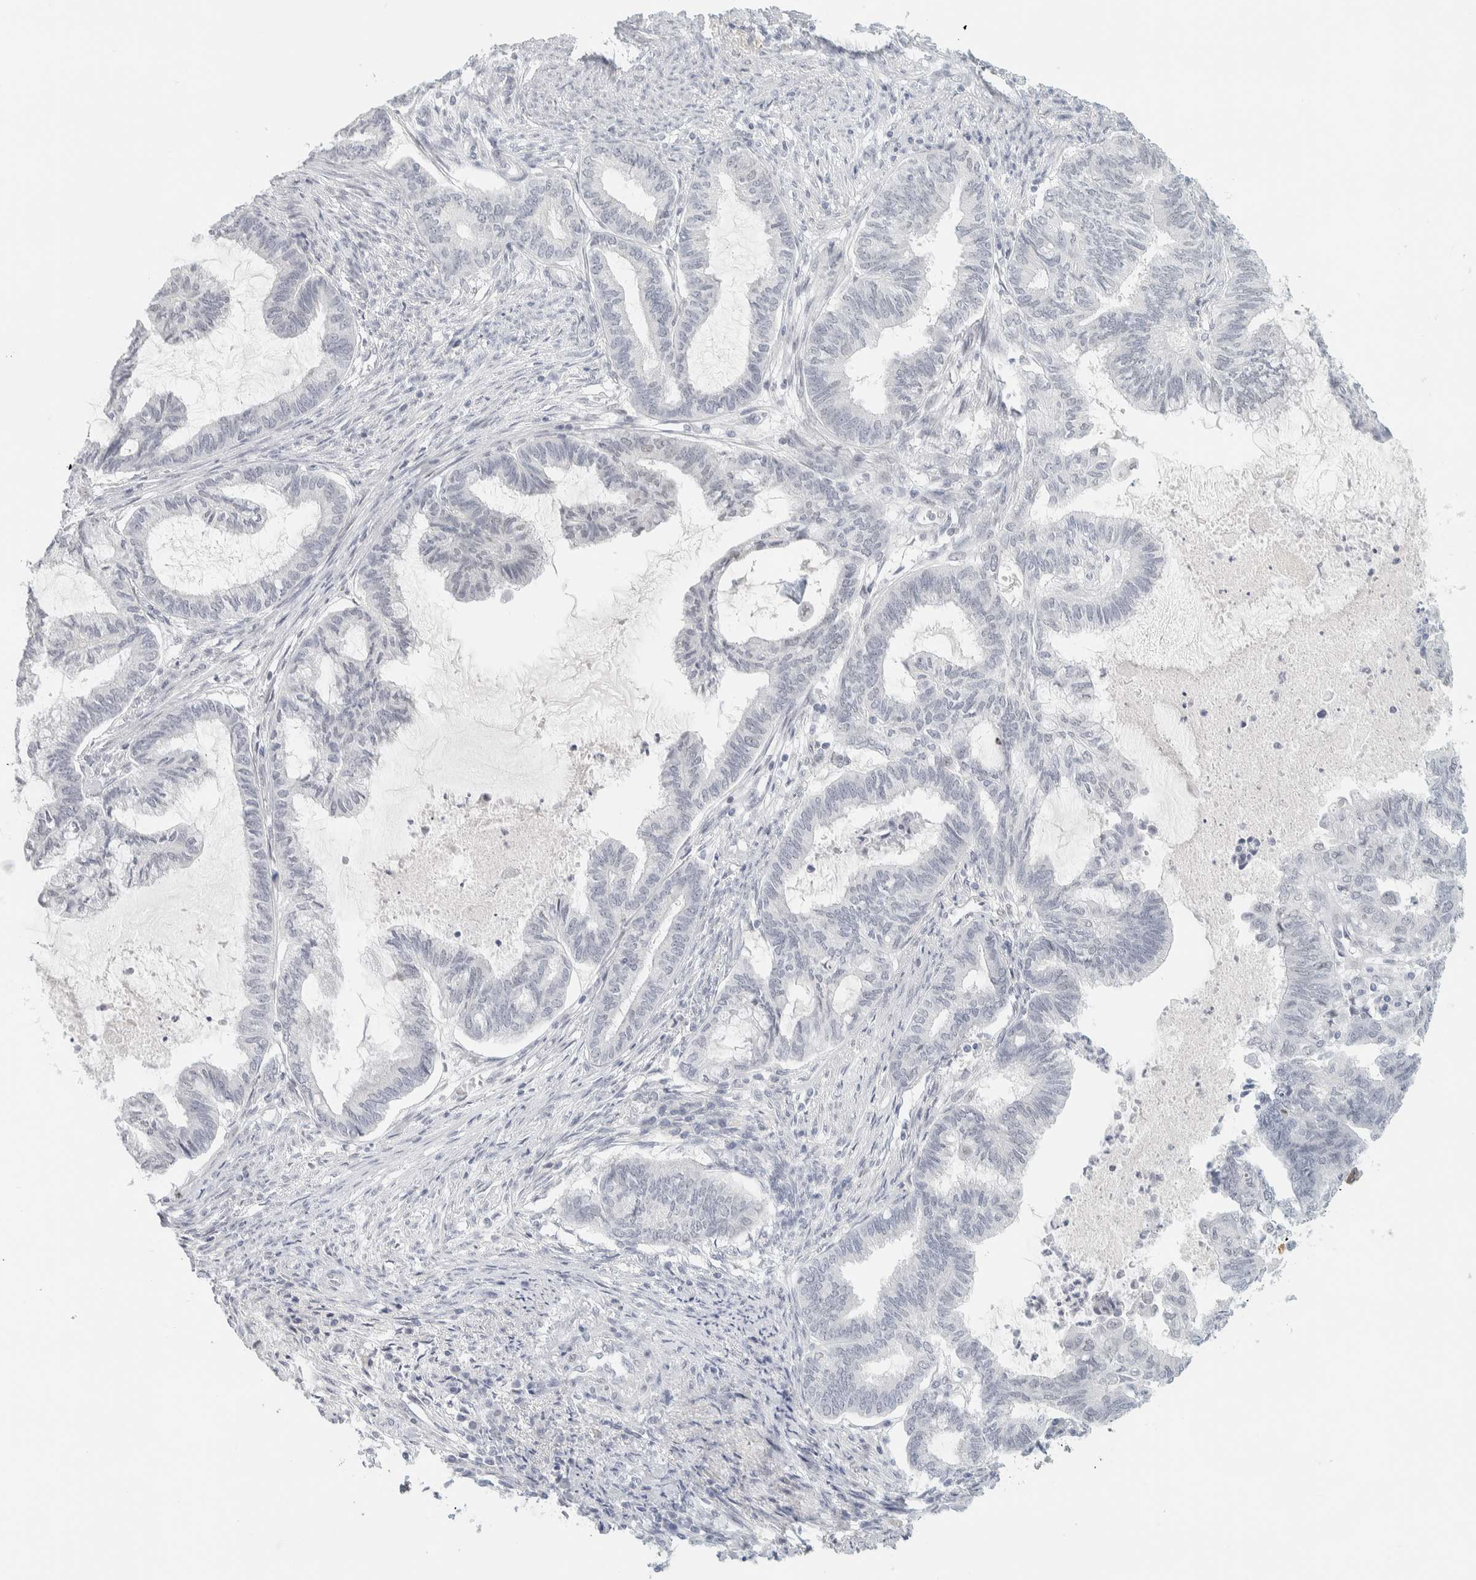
{"staining": {"intensity": "negative", "quantity": "none", "location": "none"}, "tissue": "endometrial cancer", "cell_type": "Tumor cells", "image_type": "cancer", "snomed": [{"axis": "morphology", "description": "Adenocarcinoma, NOS"}, {"axis": "topography", "description": "Endometrium"}], "caption": "Histopathology image shows no significant protein positivity in tumor cells of endometrial cancer (adenocarcinoma).", "gene": "CDH17", "patient": {"sex": "female", "age": 86}}